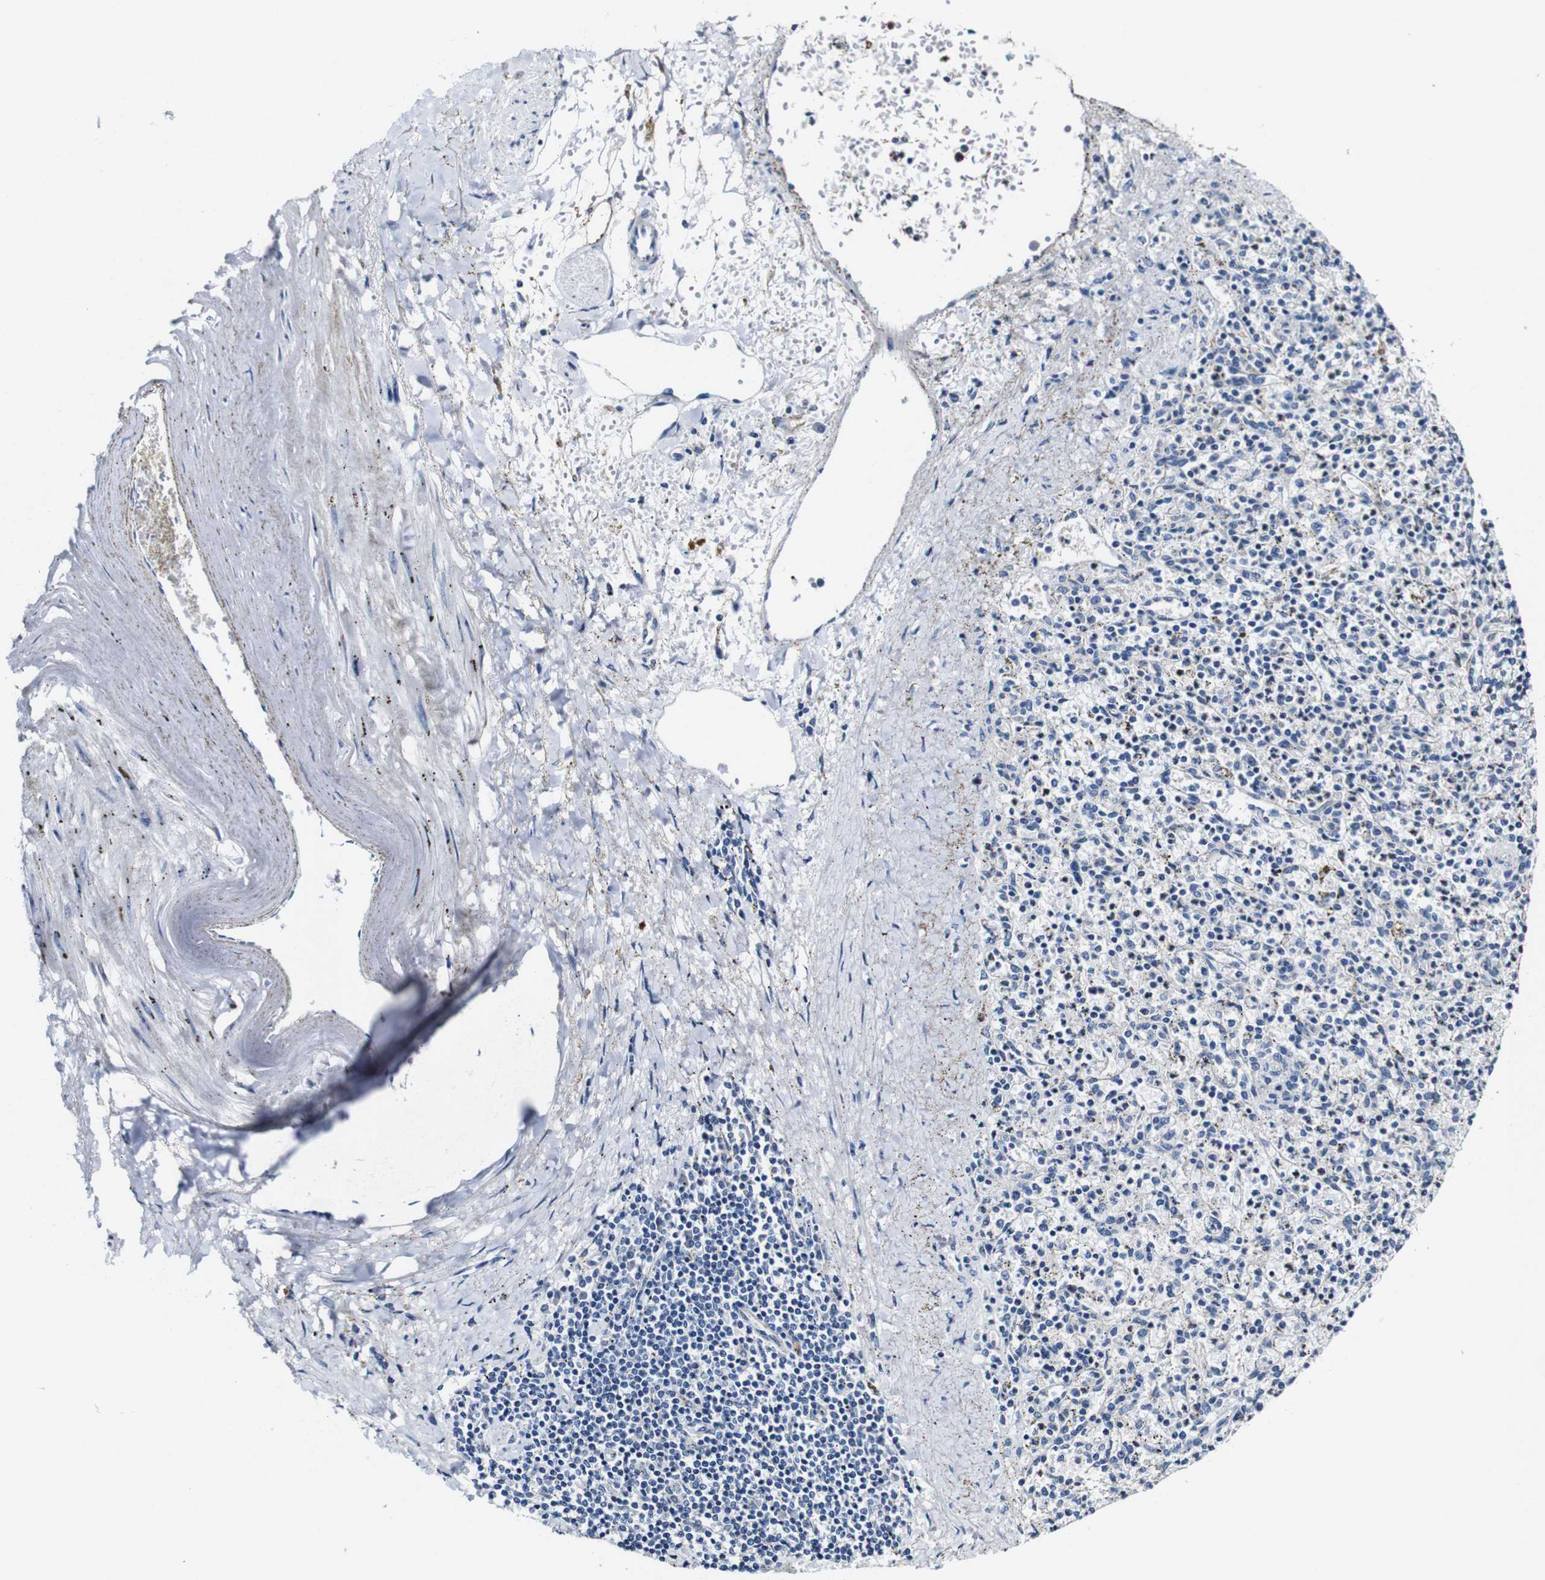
{"staining": {"intensity": "negative", "quantity": "none", "location": "none"}, "tissue": "spleen", "cell_type": "Cells in red pulp", "image_type": "normal", "snomed": [{"axis": "morphology", "description": "Normal tissue, NOS"}, {"axis": "topography", "description": "Spleen"}], "caption": "Immunohistochemistry (IHC) of benign spleen reveals no expression in cells in red pulp.", "gene": "GRAMD1A", "patient": {"sex": "male", "age": 72}}